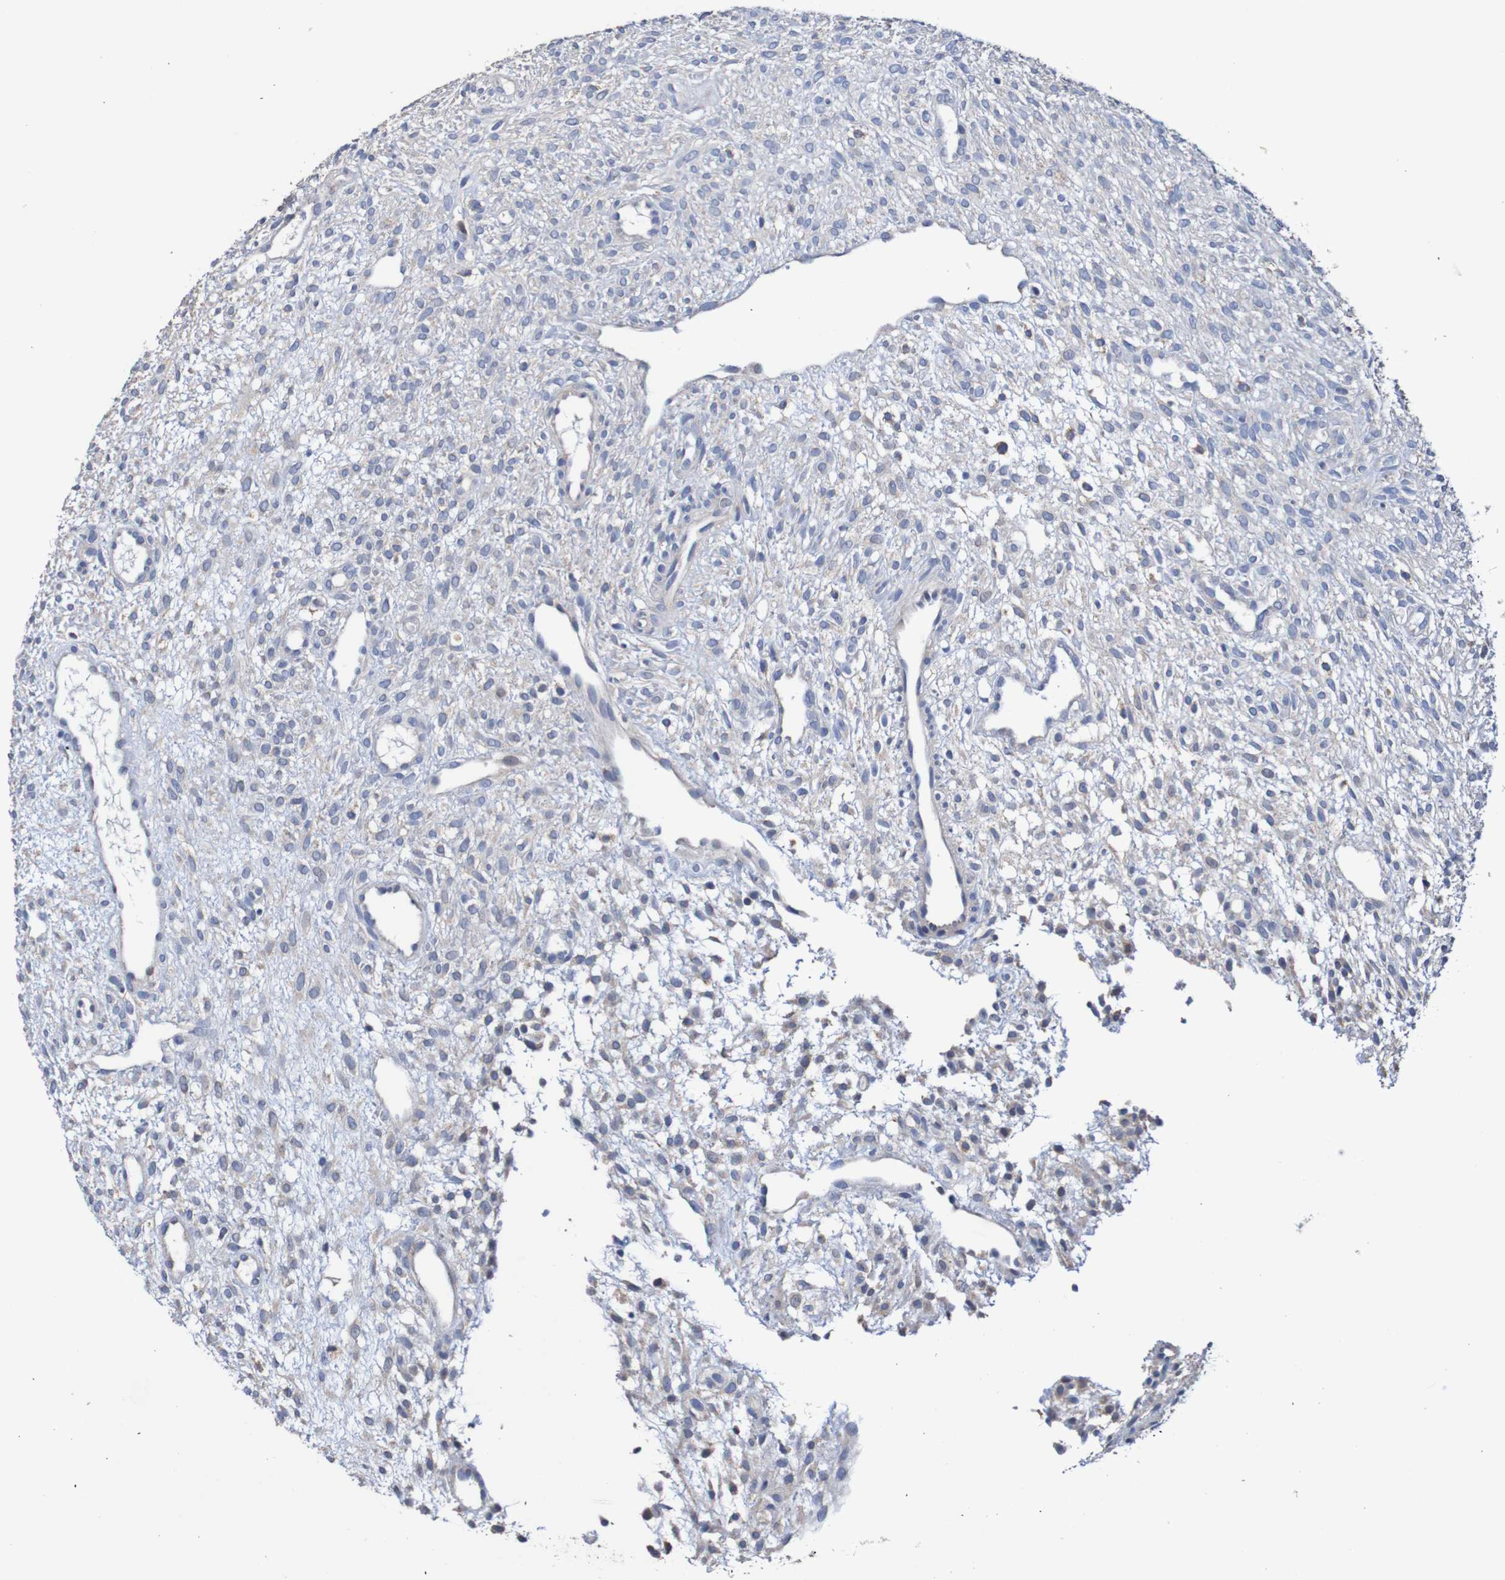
{"staining": {"intensity": "negative", "quantity": "none", "location": "none"}, "tissue": "ovary", "cell_type": "Ovarian stroma cells", "image_type": "normal", "snomed": [{"axis": "morphology", "description": "Normal tissue, NOS"}, {"axis": "morphology", "description": "Cyst, NOS"}, {"axis": "topography", "description": "Ovary"}], "caption": "Immunohistochemistry of benign human ovary displays no positivity in ovarian stroma cells.", "gene": "FIBP", "patient": {"sex": "female", "age": 18}}